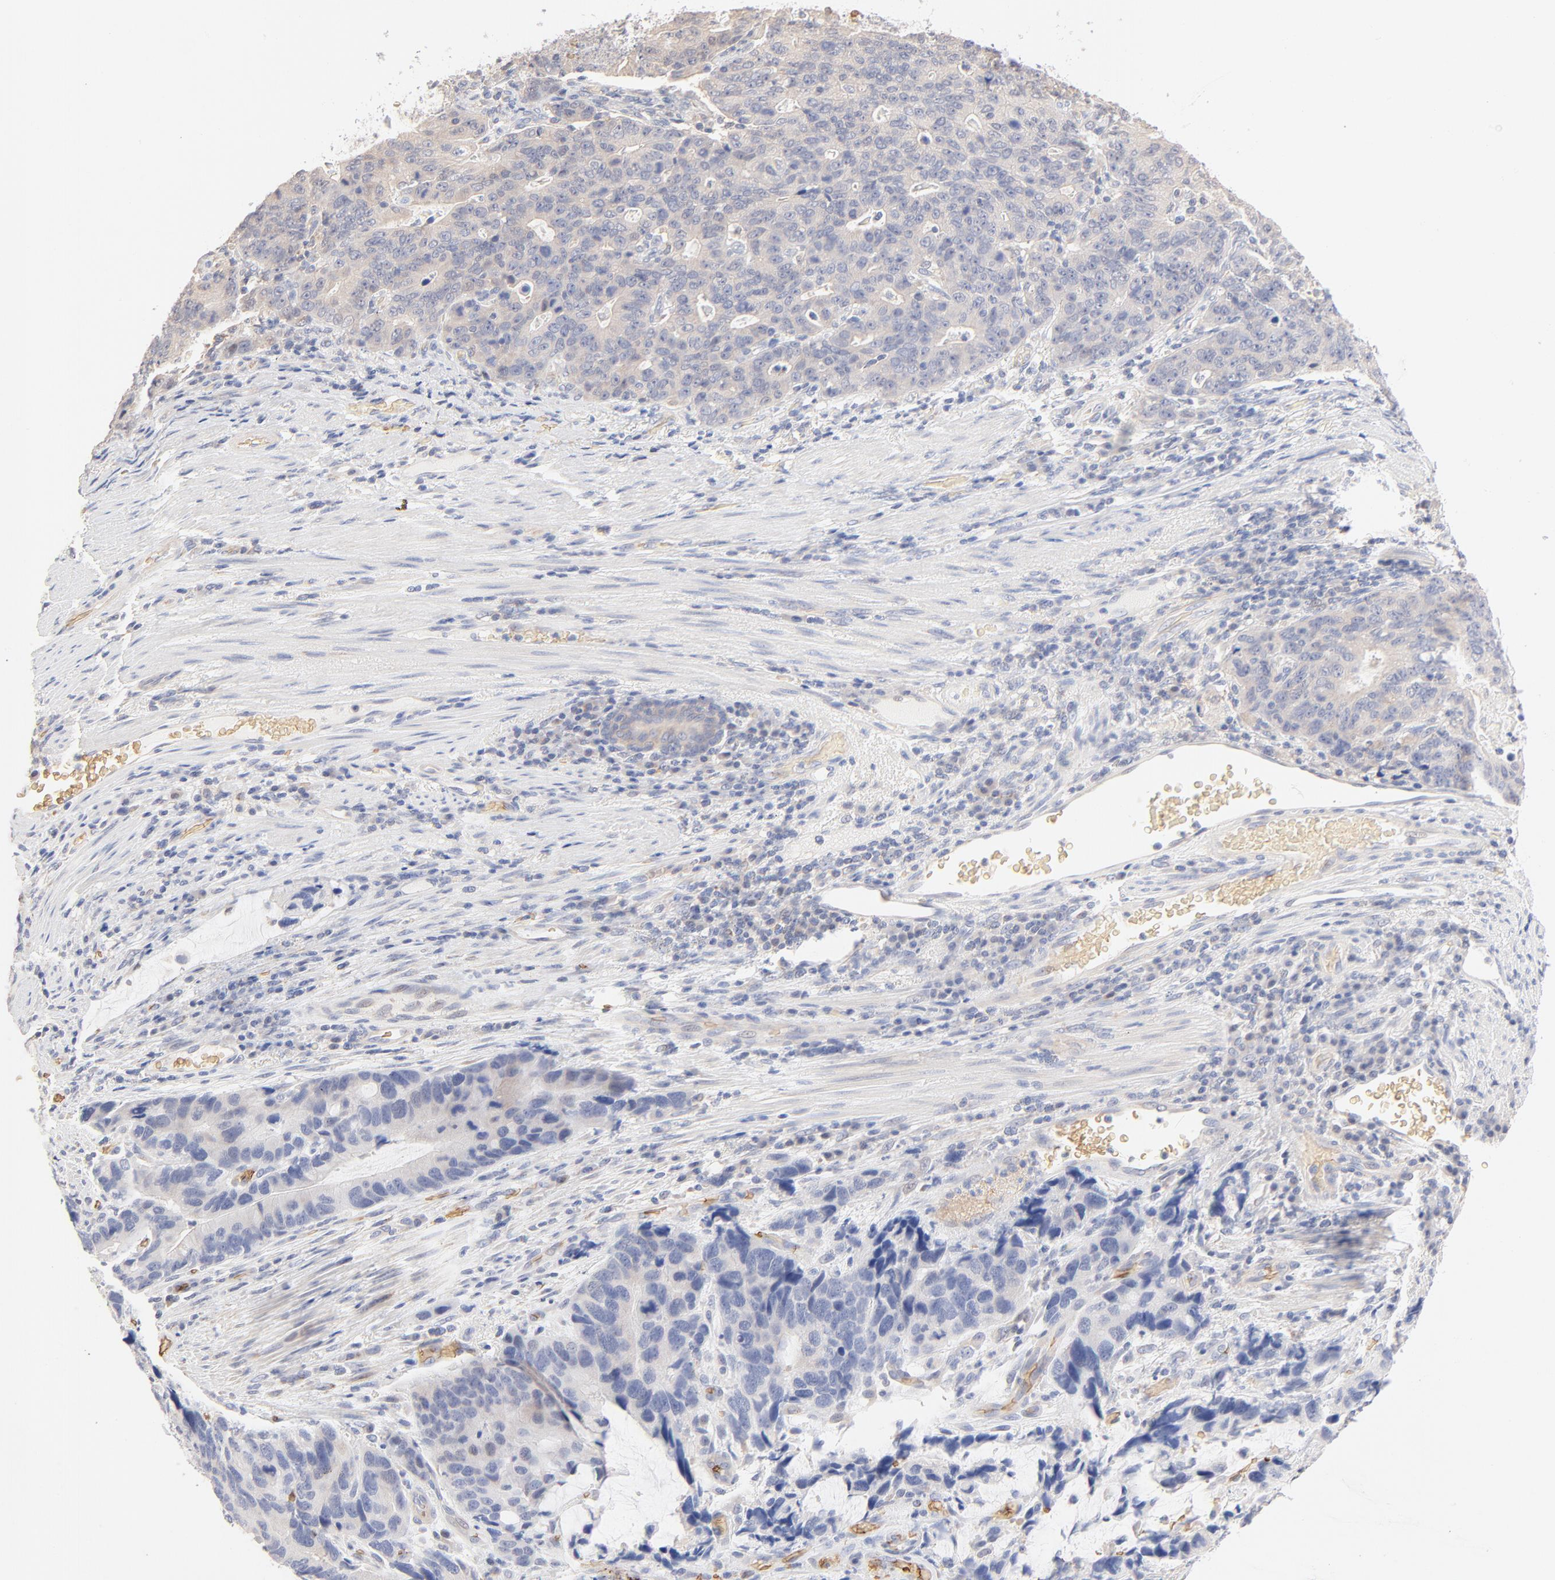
{"staining": {"intensity": "negative", "quantity": "none", "location": "none"}, "tissue": "stomach cancer", "cell_type": "Tumor cells", "image_type": "cancer", "snomed": [{"axis": "morphology", "description": "Adenocarcinoma, NOS"}, {"axis": "topography", "description": "Esophagus"}, {"axis": "topography", "description": "Stomach"}], "caption": "Tumor cells are negative for protein expression in human stomach adenocarcinoma.", "gene": "SPTB", "patient": {"sex": "male", "age": 74}}